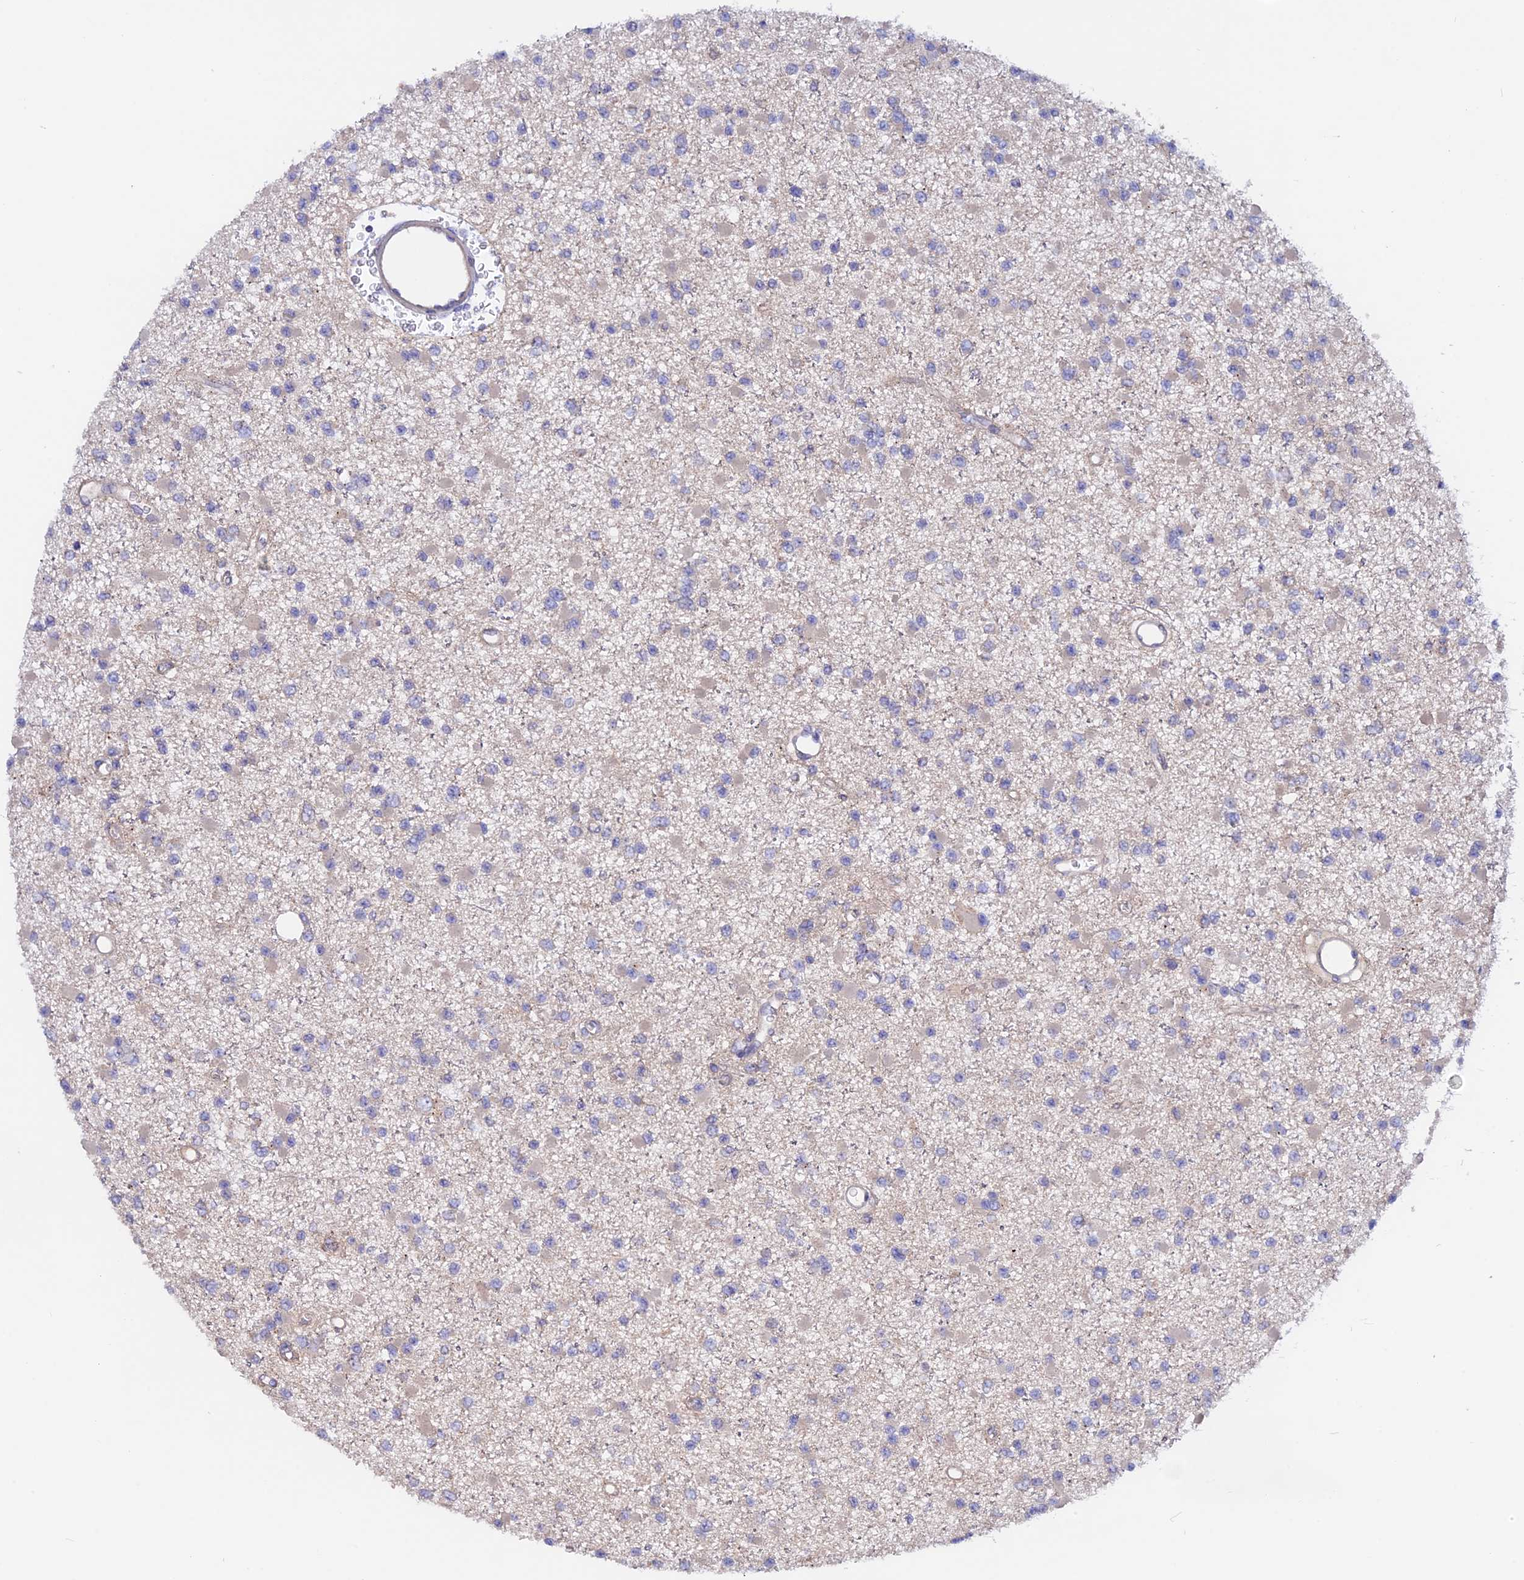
{"staining": {"intensity": "negative", "quantity": "none", "location": "none"}, "tissue": "glioma", "cell_type": "Tumor cells", "image_type": "cancer", "snomed": [{"axis": "morphology", "description": "Glioma, malignant, Low grade"}, {"axis": "topography", "description": "Brain"}], "caption": "DAB (3,3'-diaminobenzidine) immunohistochemical staining of malignant low-grade glioma shows no significant expression in tumor cells.", "gene": "HYCC1", "patient": {"sex": "female", "age": 22}}